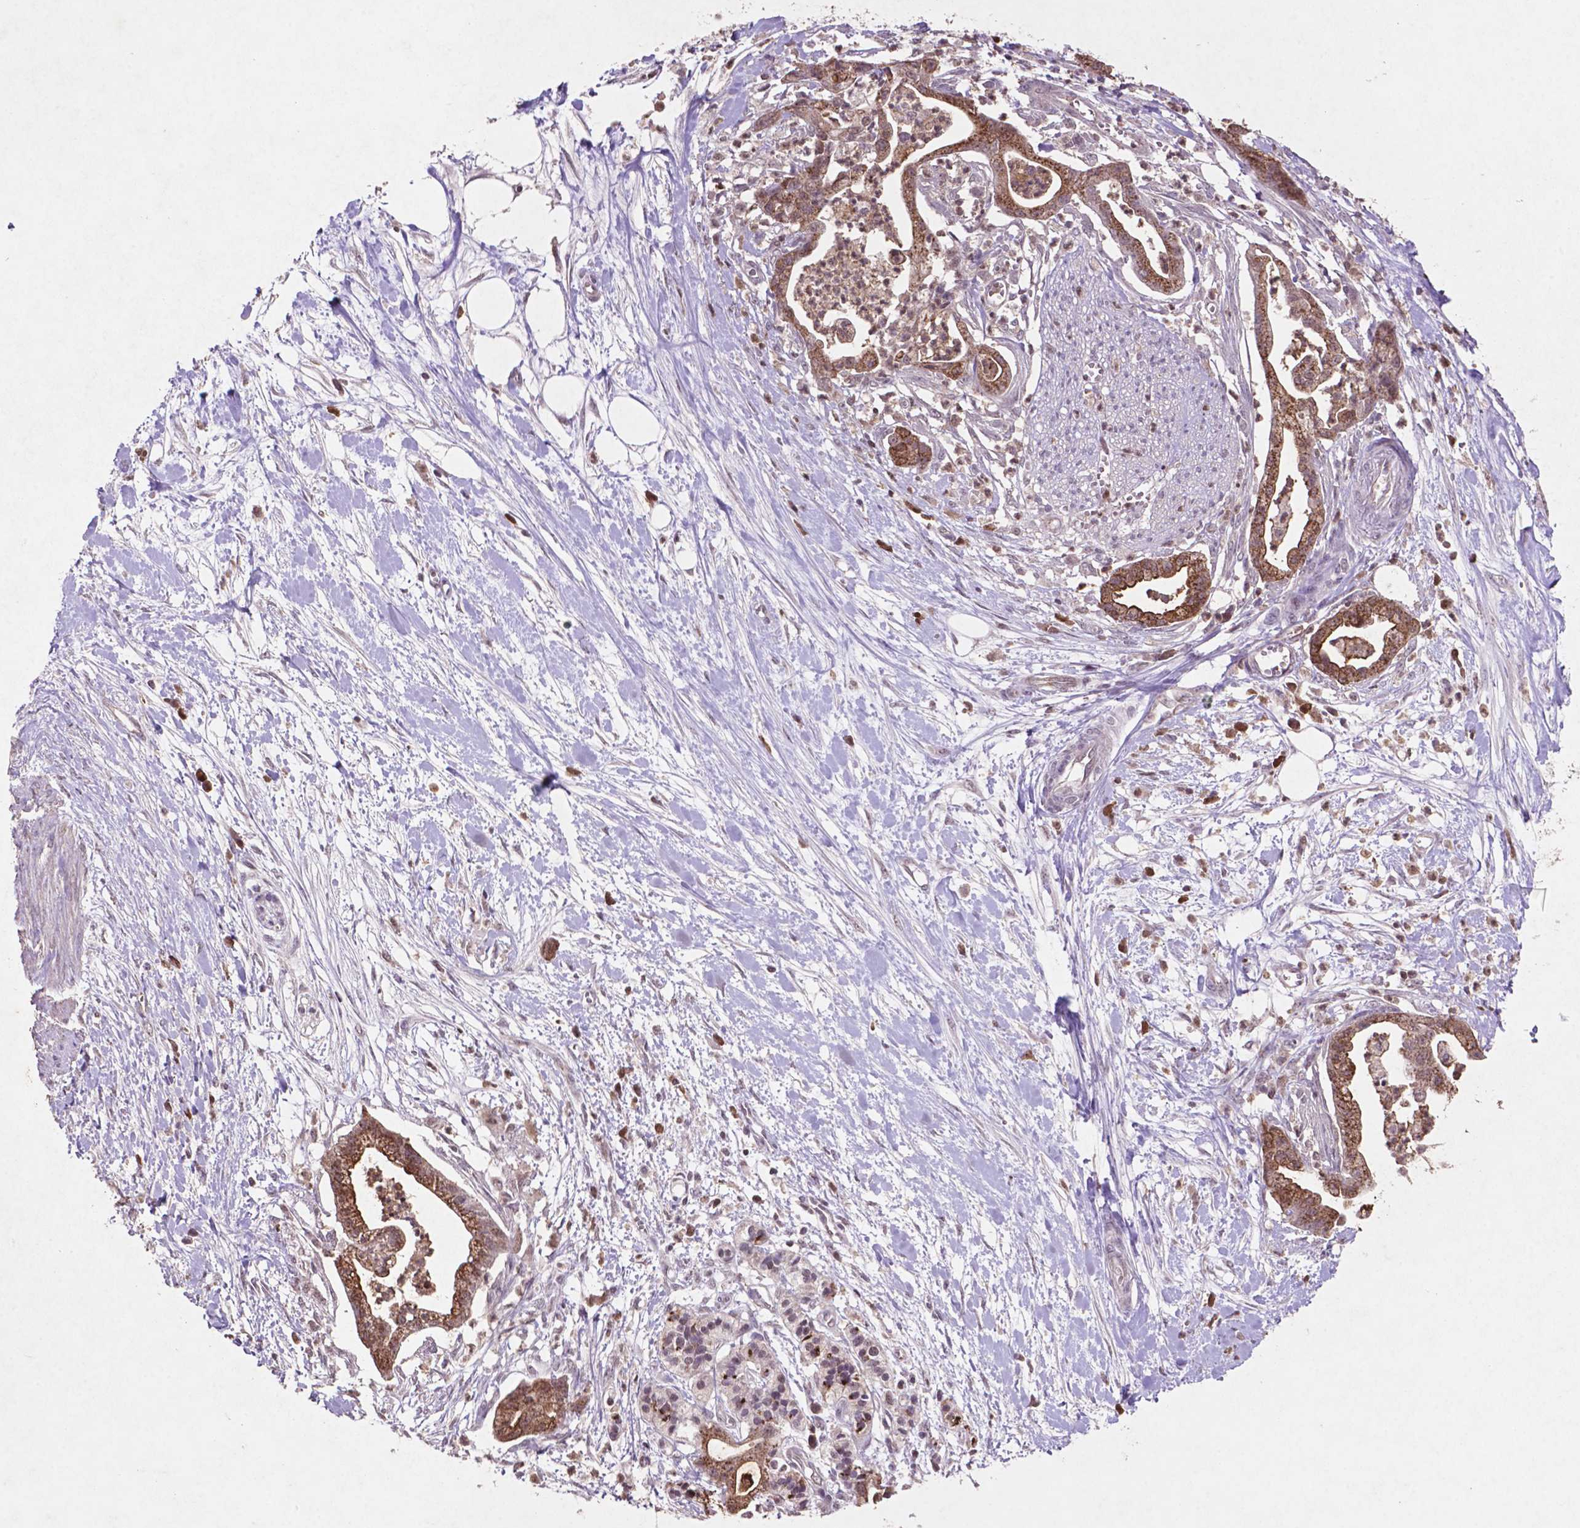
{"staining": {"intensity": "moderate", "quantity": ">75%", "location": "cytoplasmic/membranous"}, "tissue": "pancreatic cancer", "cell_type": "Tumor cells", "image_type": "cancer", "snomed": [{"axis": "morphology", "description": "Normal tissue, NOS"}, {"axis": "morphology", "description": "Adenocarcinoma, NOS"}, {"axis": "topography", "description": "Lymph node"}, {"axis": "topography", "description": "Pancreas"}], "caption": "Brown immunohistochemical staining in pancreatic cancer exhibits moderate cytoplasmic/membranous positivity in about >75% of tumor cells. The staining was performed using DAB, with brown indicating positive protein expression. Nuclei are stained blue with hematoxylin.", "gene": "GLRX", "patient": {"sex": "female", "age": 58}}